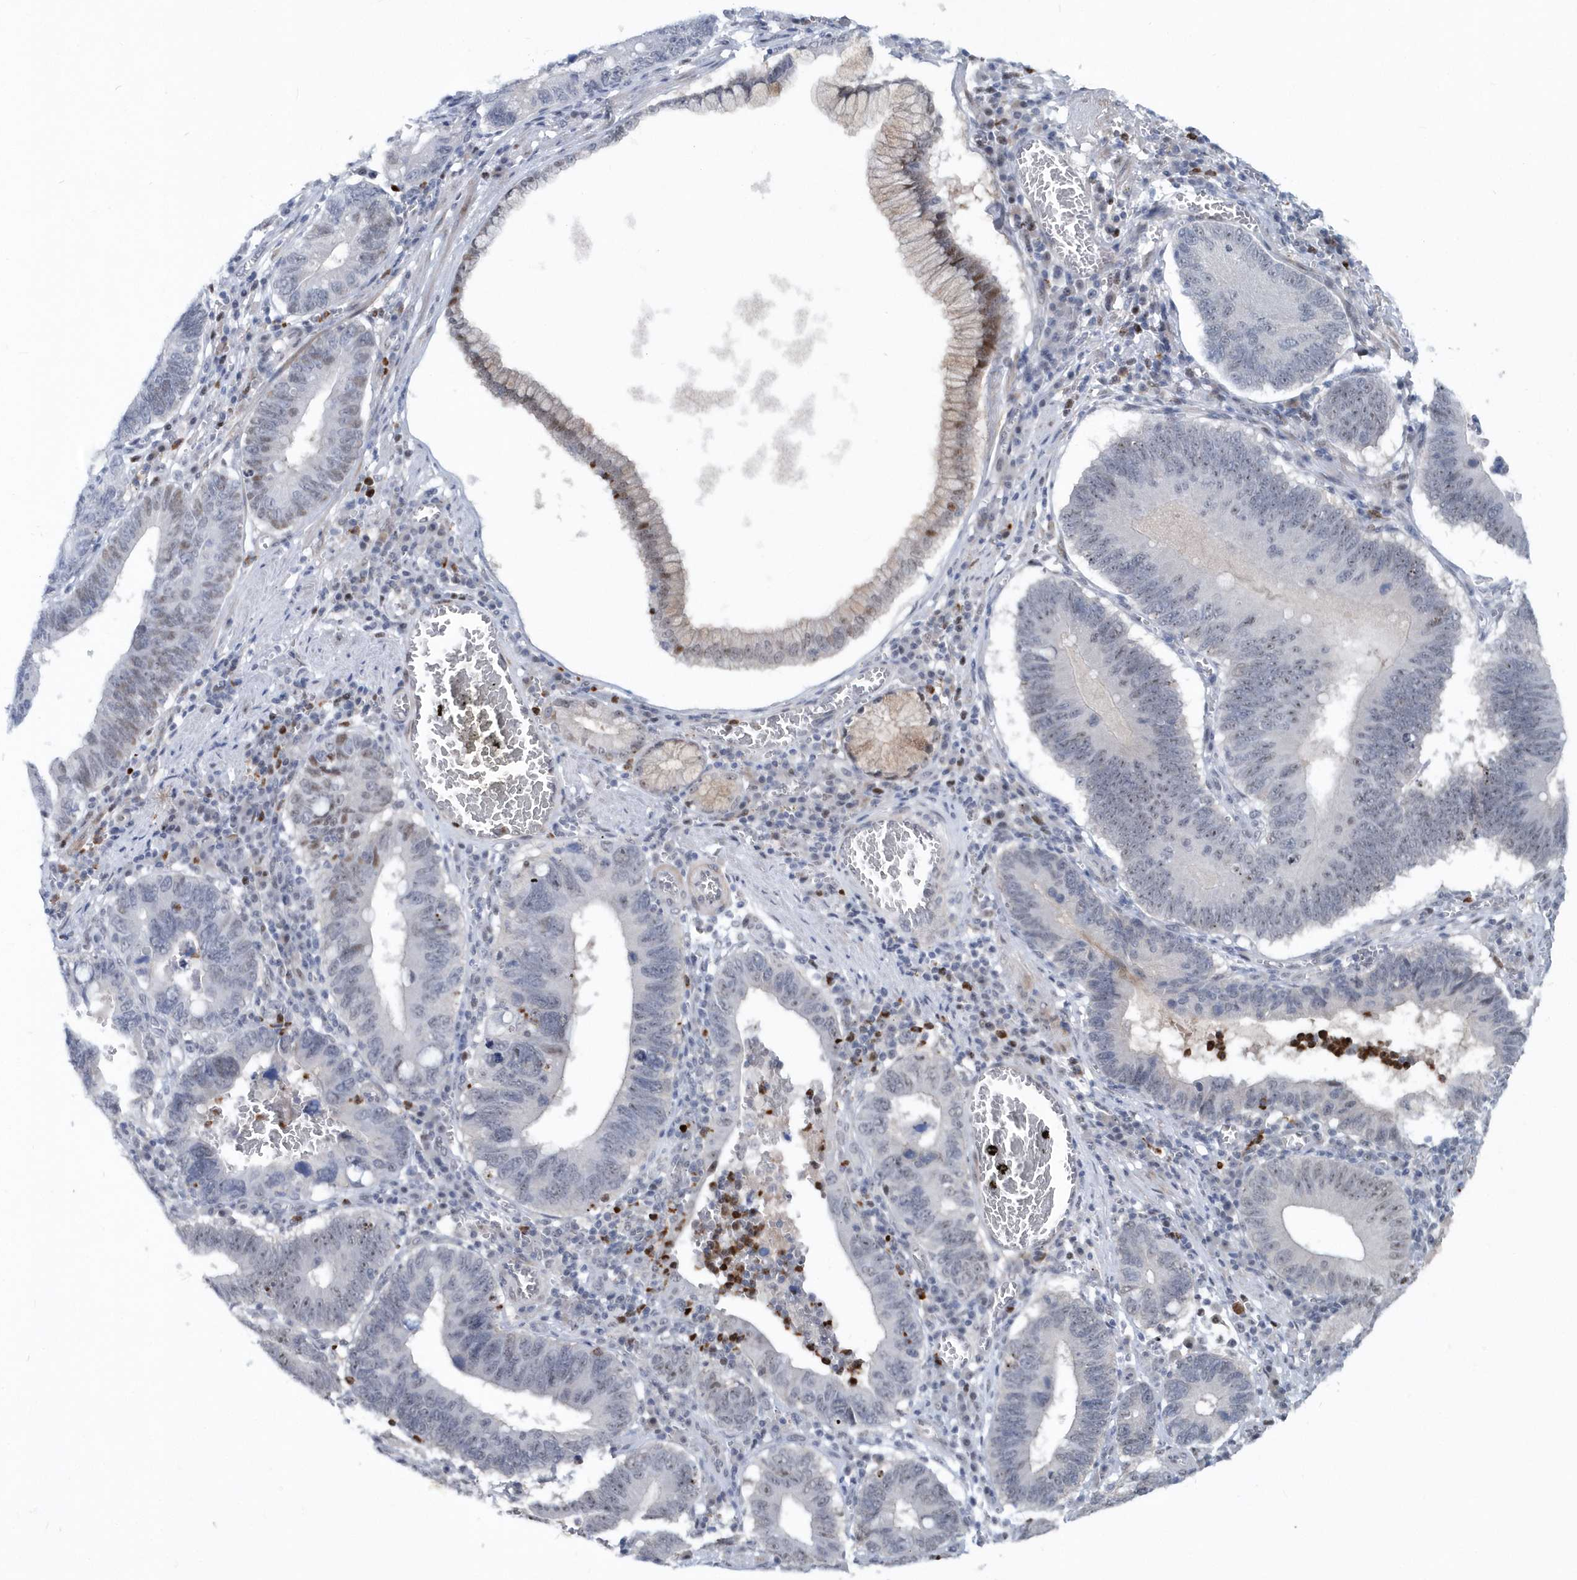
{"staining": {"intensity": "weak", "quantity": "<25%", "location": "nuclear"}, "tissue": "stomach cancer", "cell_type": "Tumor cells", "image_type": "cancer", "snomed": [{"axis": "morphology", "description": "Adenocarcinoma, NOS"}, {"axis": "topography", "description": "Stomach"}, {"axis": "topography", "description": "Gastric cardia"}], "caption": "IHC of human stomach cancer (adenocarcinoma) exhibits no expression in tumor cells.", "gene": "ASCL4", "patient": {"sex": "male", "age": 59}}